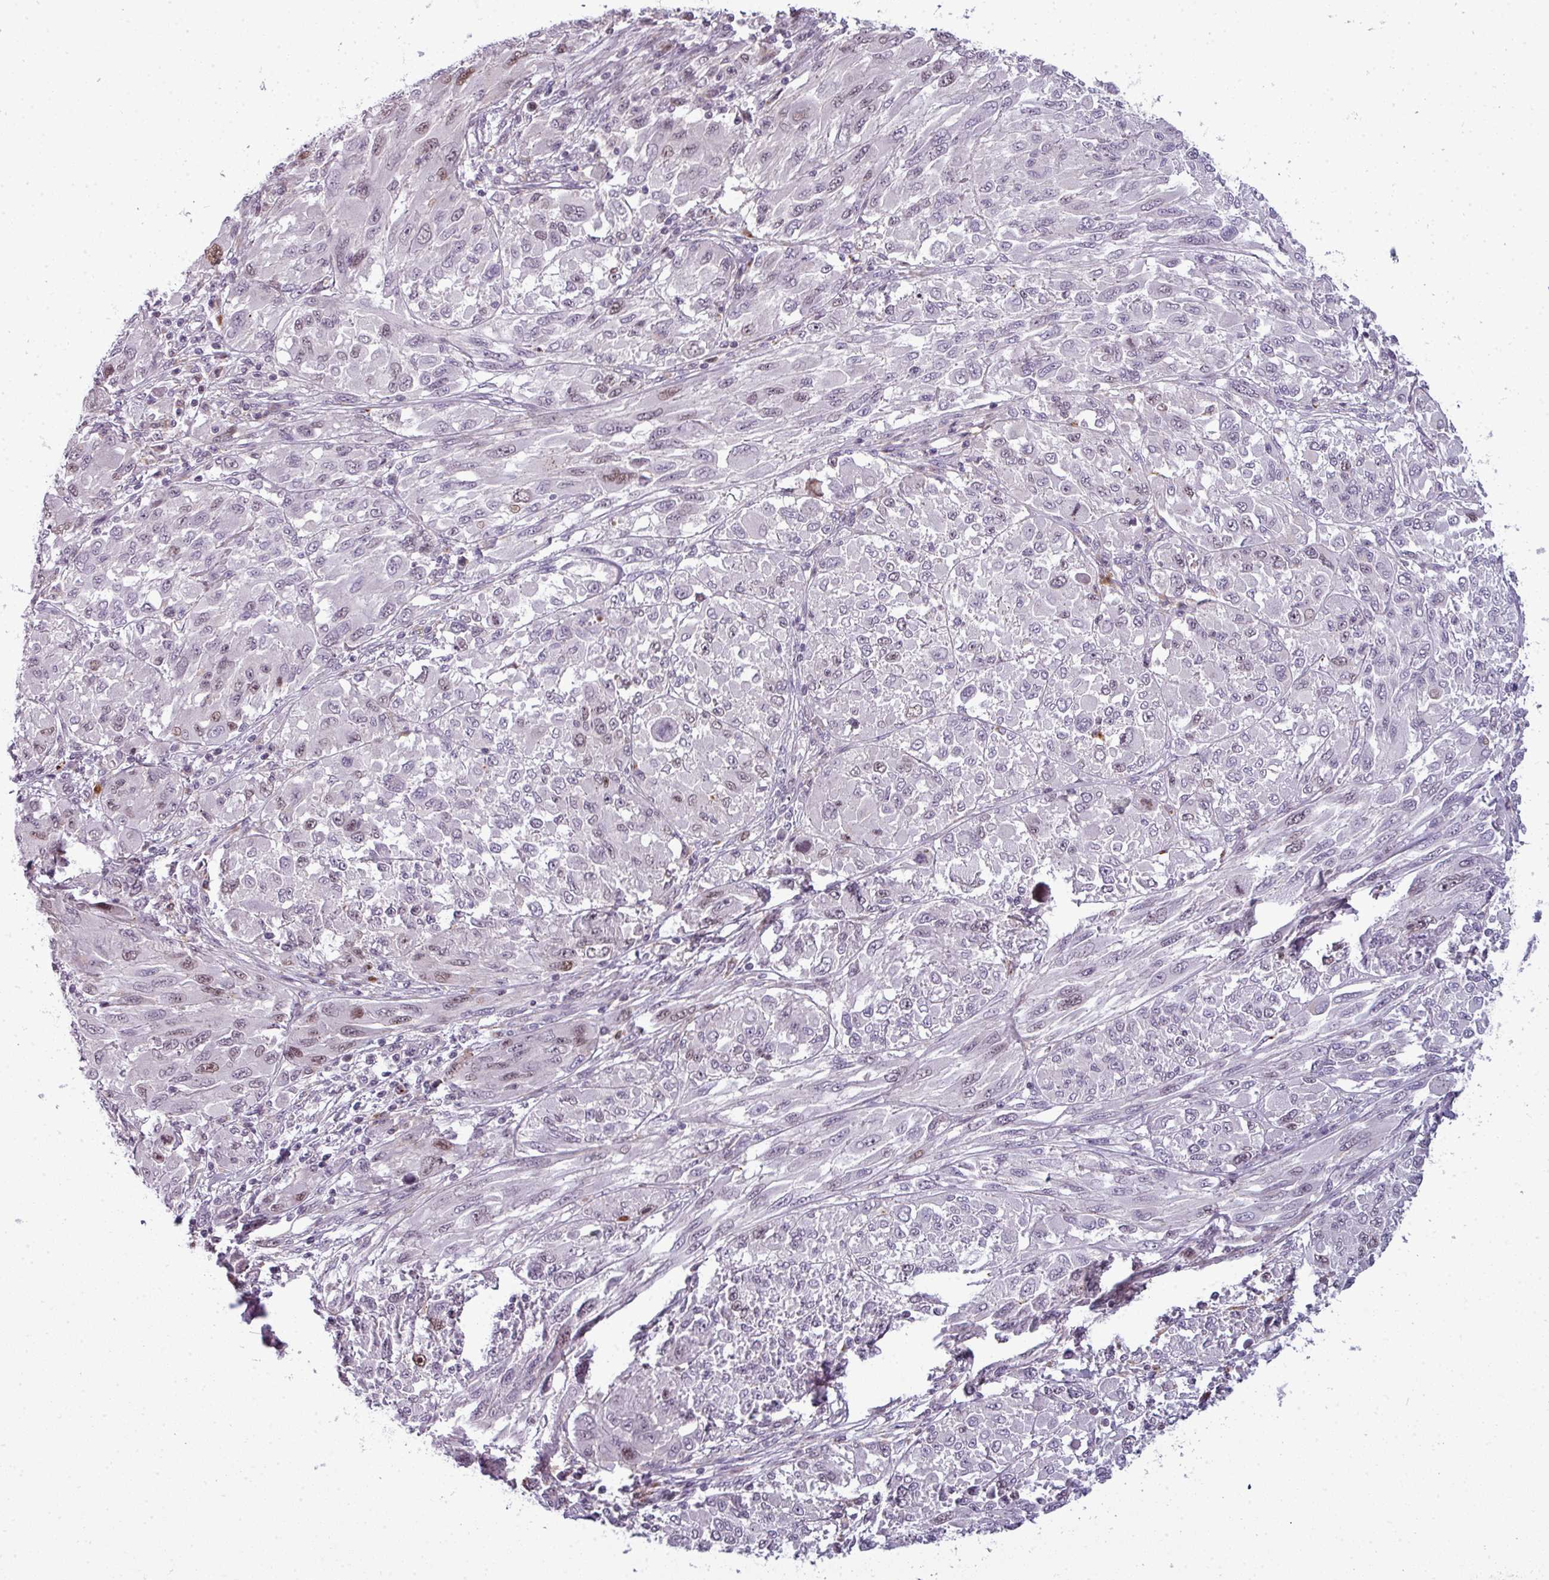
{"staining": {"intensity": "weak", "quantity": "<25%", "location": "nuclear"}, "tissue": "melanoma", "cell_type": "Tumor cells", "image_type": "cancer", "snomed": [{"axis": "morphology", "description": "Malignant melanoma, NOS"}, {"axis": "topography", "description": "Skin"}], "caption": "This is a image of immunohistochemistry staining of malignant melanoma, which shows no expression in tumor cells.", "gene": "TMEFF1", "patient": {"sex": "female", "age": 91}}